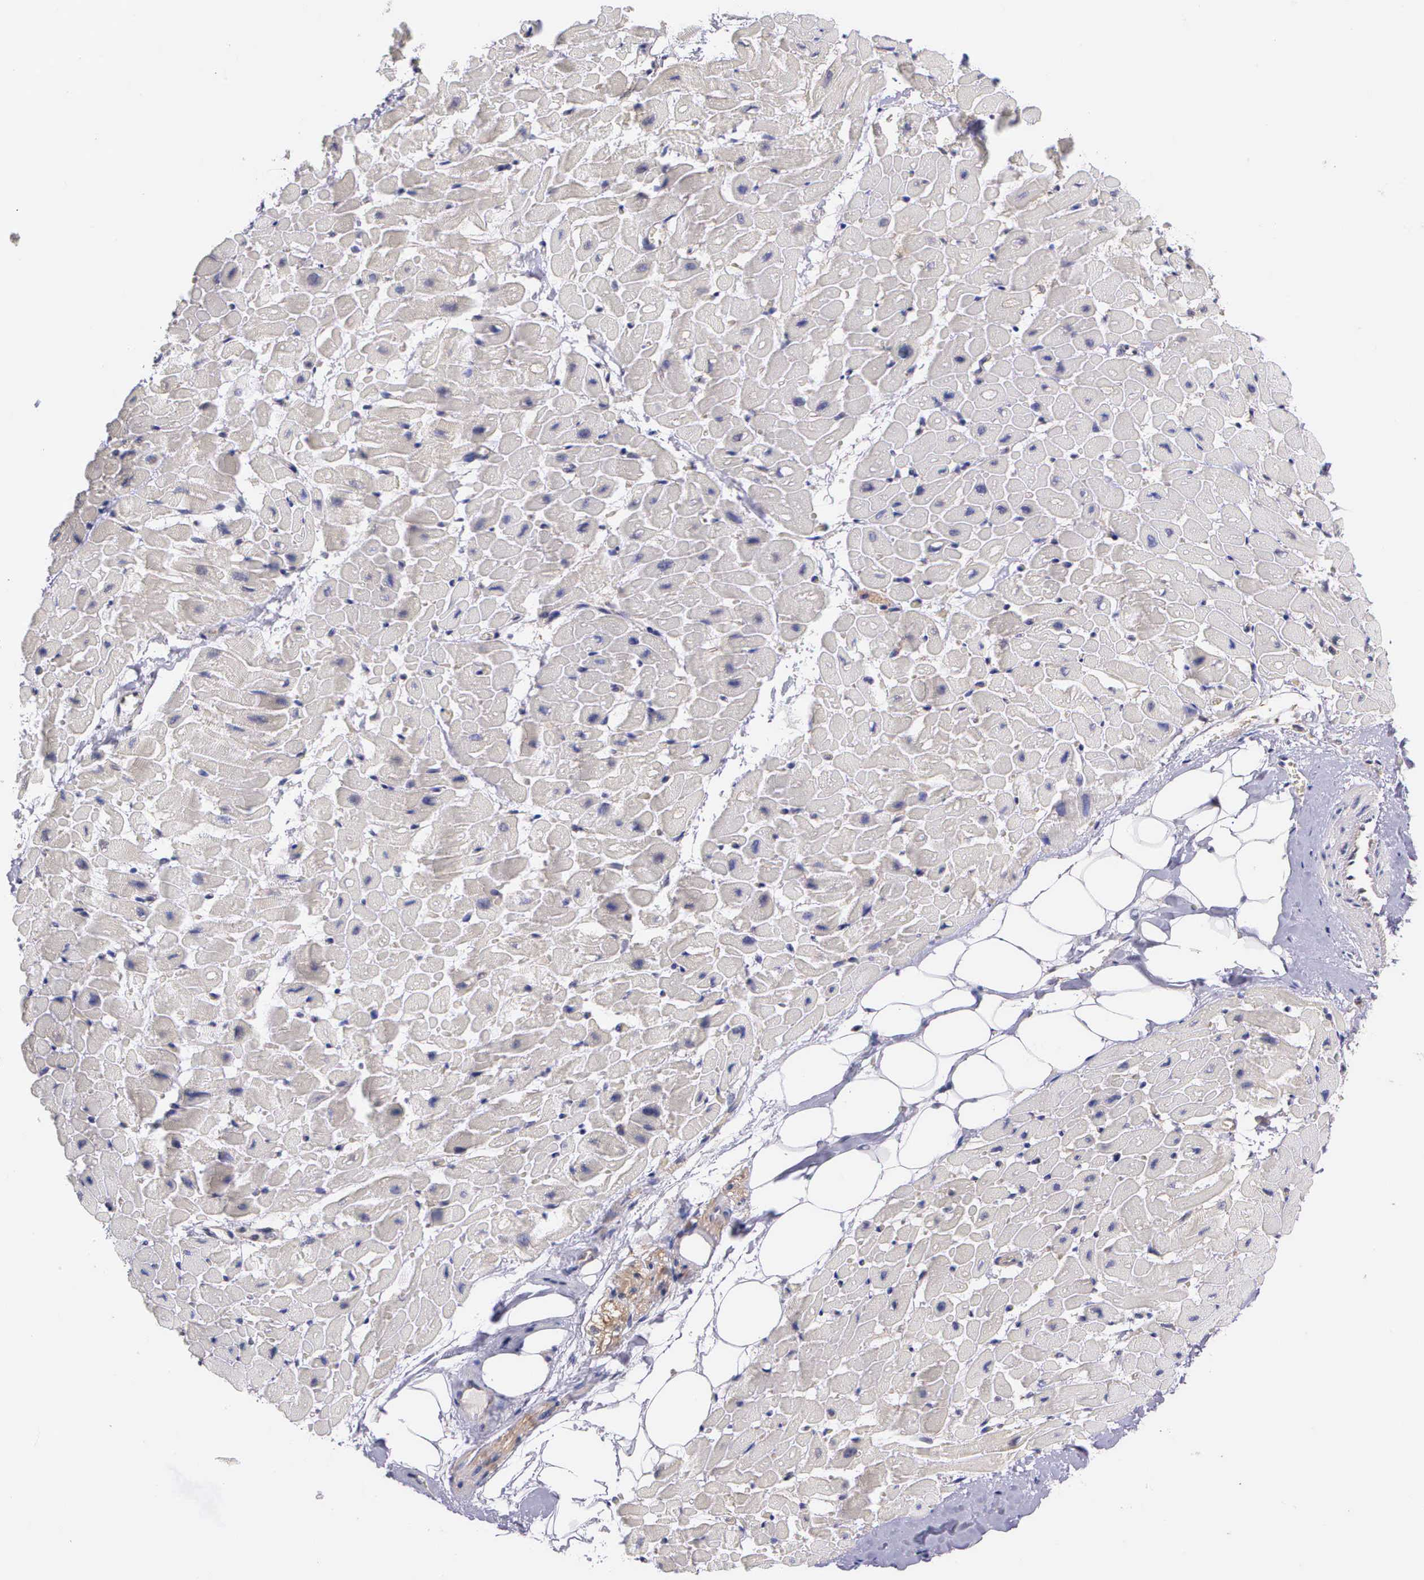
{"staining": {"intensity": "negative", "quantity": "none", "location": "none"}, "tissue": "heart muscle", "cell_type": "Cardiomyocytes", "image_type": "normal", "snomed": [{"axis": "morphology", "description": "Normal tissue, NOS"}, {"axis": "topography", "description": "Heart"}], "caption": "There is no significant staining in cardiomyocytes of heart muscle. (Stains: DAB (3,3'-diaminobenzidine) immunohistochemistry (IHC) with hematoxylin counter stain, Microscopy: brightfield microscopy at high magnification).", "gene": "IGBP1P2", "patient": {"sex": "male", "age": 45}}